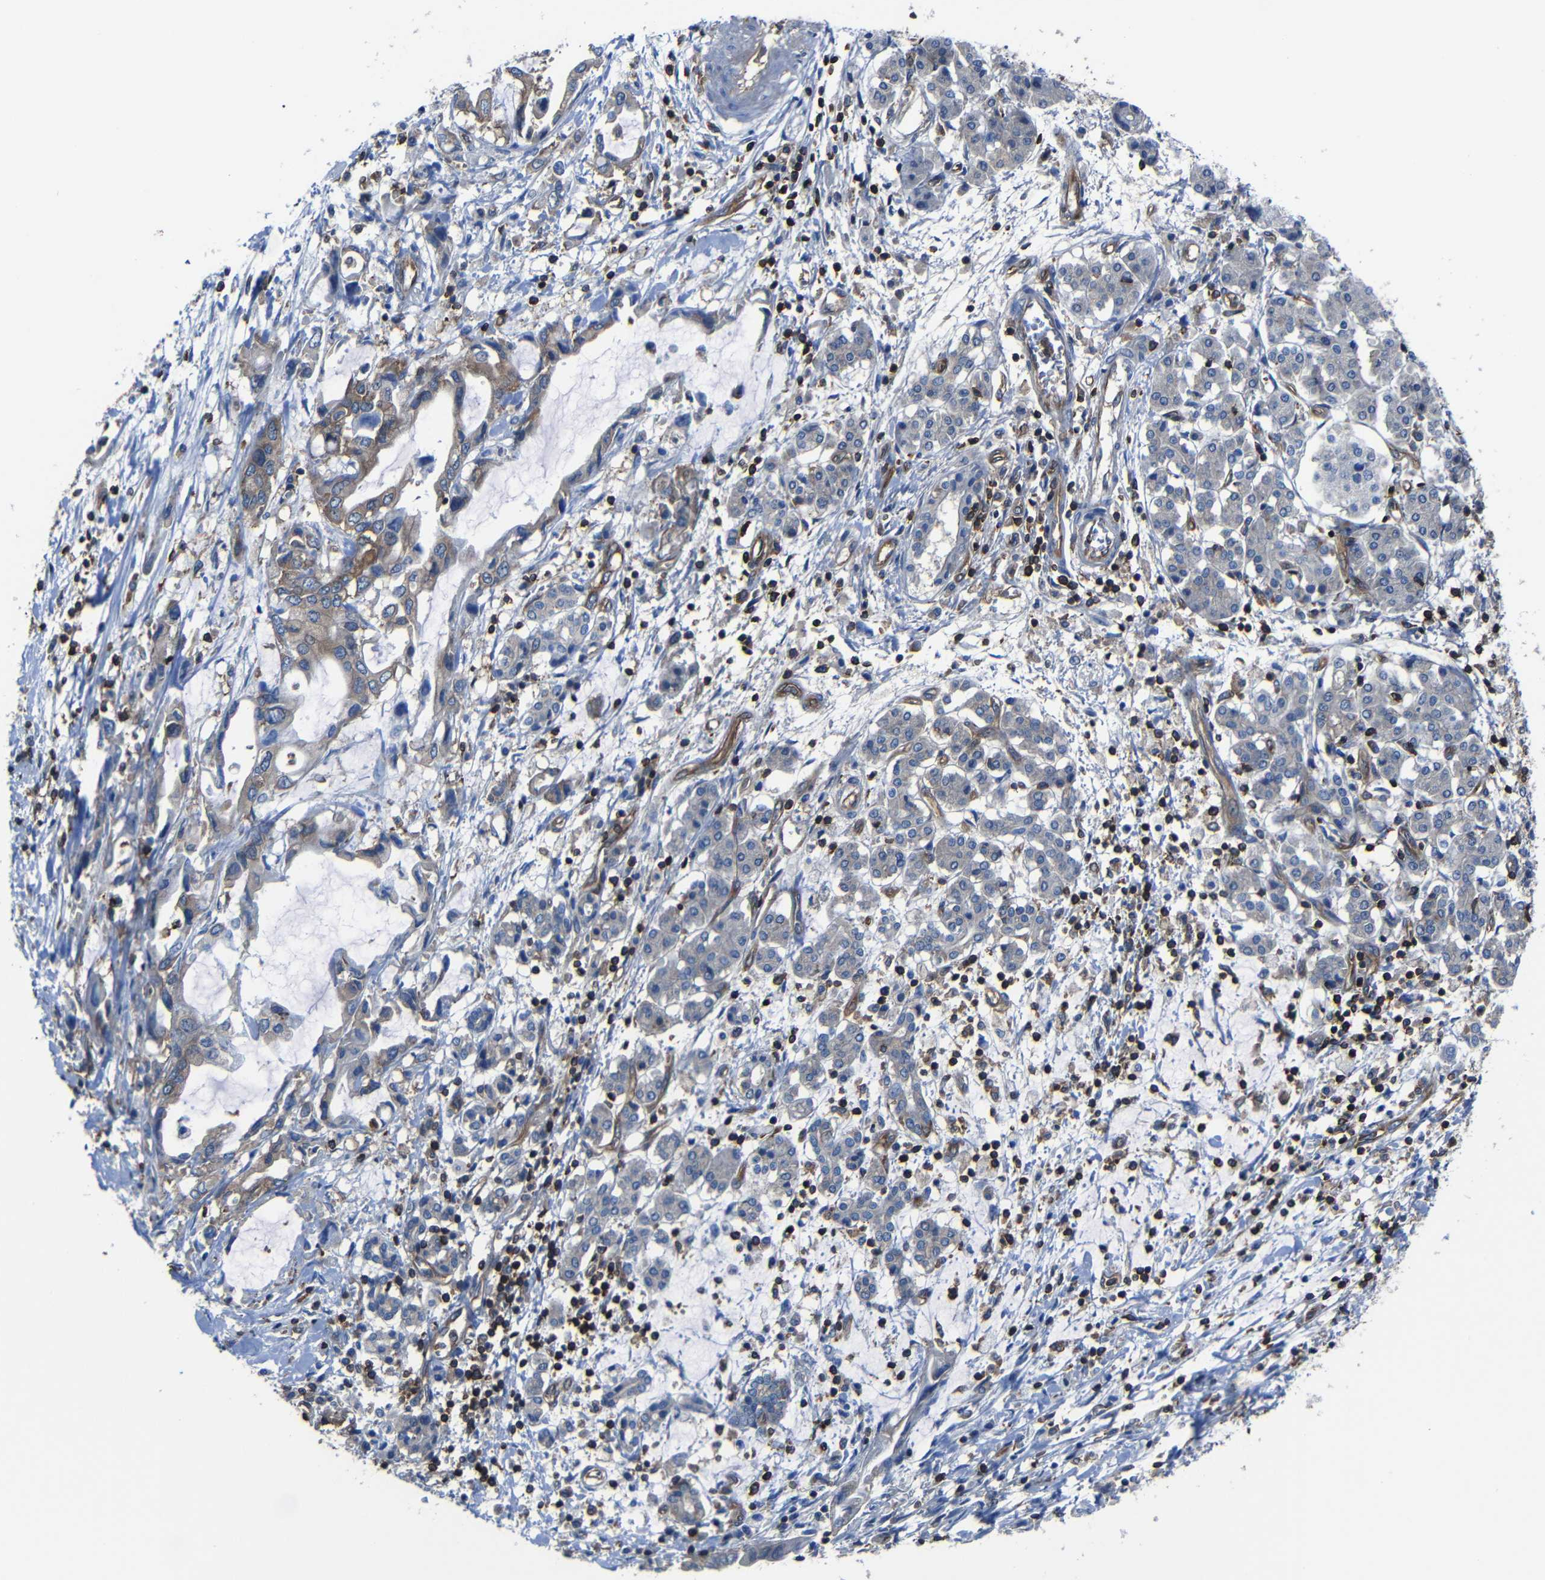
{"staining": {"intensity": "moderate", "quantity": "<25%", "location": "cytoplasmic/membranous"}, "tissue": "pancreatic cancer", "cell_type": "Tumor cells", "image_type": "cancer", "snomed": [{"axis": "morphology", "description": "Adenocarcinoma, NOS"}, {"axis": "topography", "description": "Pancreas"}], "caption": "Pancreatic cancer (adenocarcinoma) was stained to show a protein in brown. There is low levels of moderate cytoplasmic/membranous positivity in about <25% of tumor cells.", "gene": "ARHGEF1", "patient": {"sex": "female", "age": 57}}